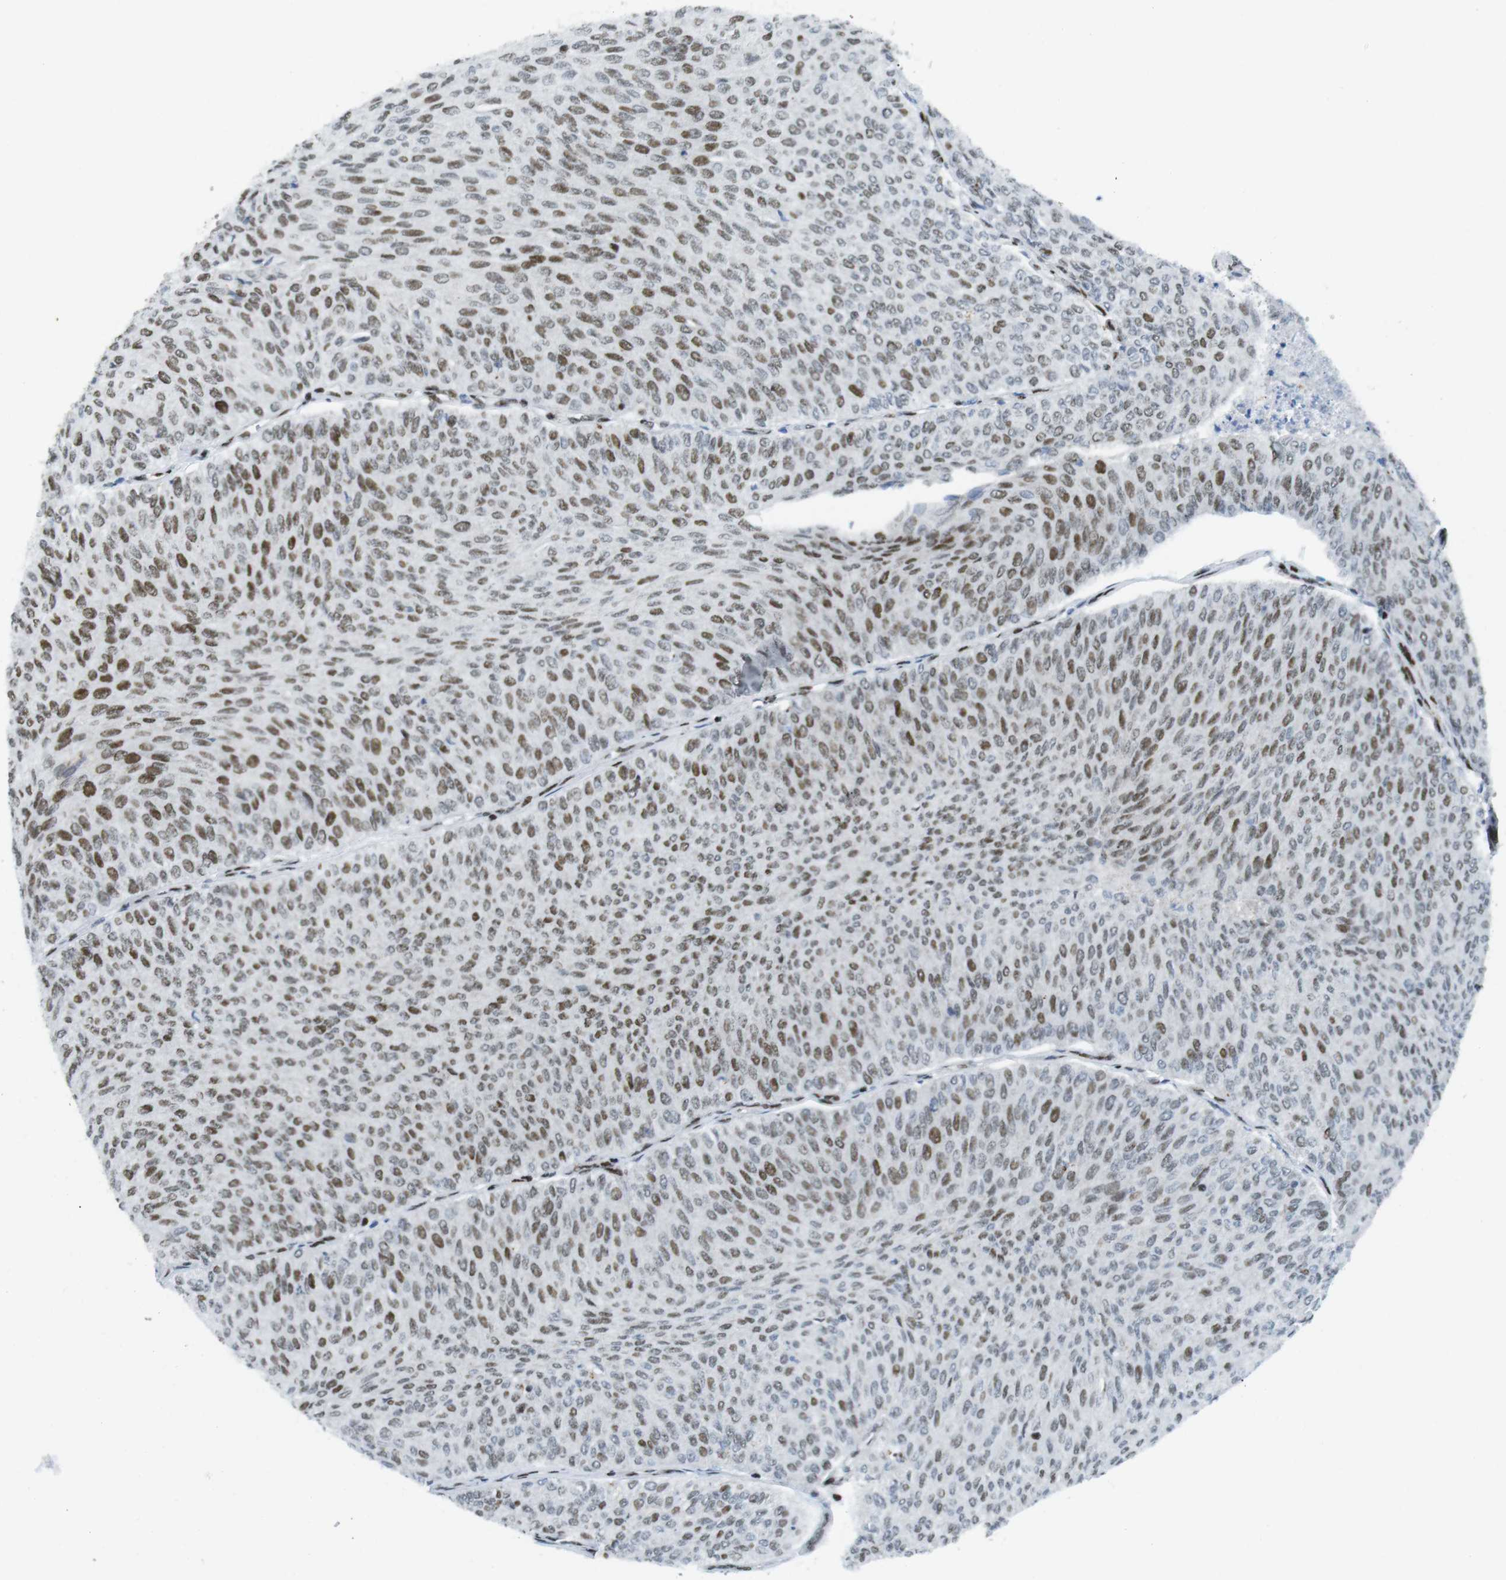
{"staining": {"intensity": "moderate", "quantity": "25%-75%", "location": "nuclear"}, "tissue": "urothelial cancer", "cell_type": "Tumor cells", "image_type": "cancer", "snomed": [{"axis": "morphology", "description": "Urothelial carcinoma, Low grade"}, {"axis": "topography", "description": "Urinary bladder"}], "caption": "Moderate nuclear expression is appreciated in about 25%-75% of tumor cells in low-grade urothelial carcinoma. Nuclei are stained in blue.", "gene": "ARID1A", "patient": {"sex": "male", "age": 78}}